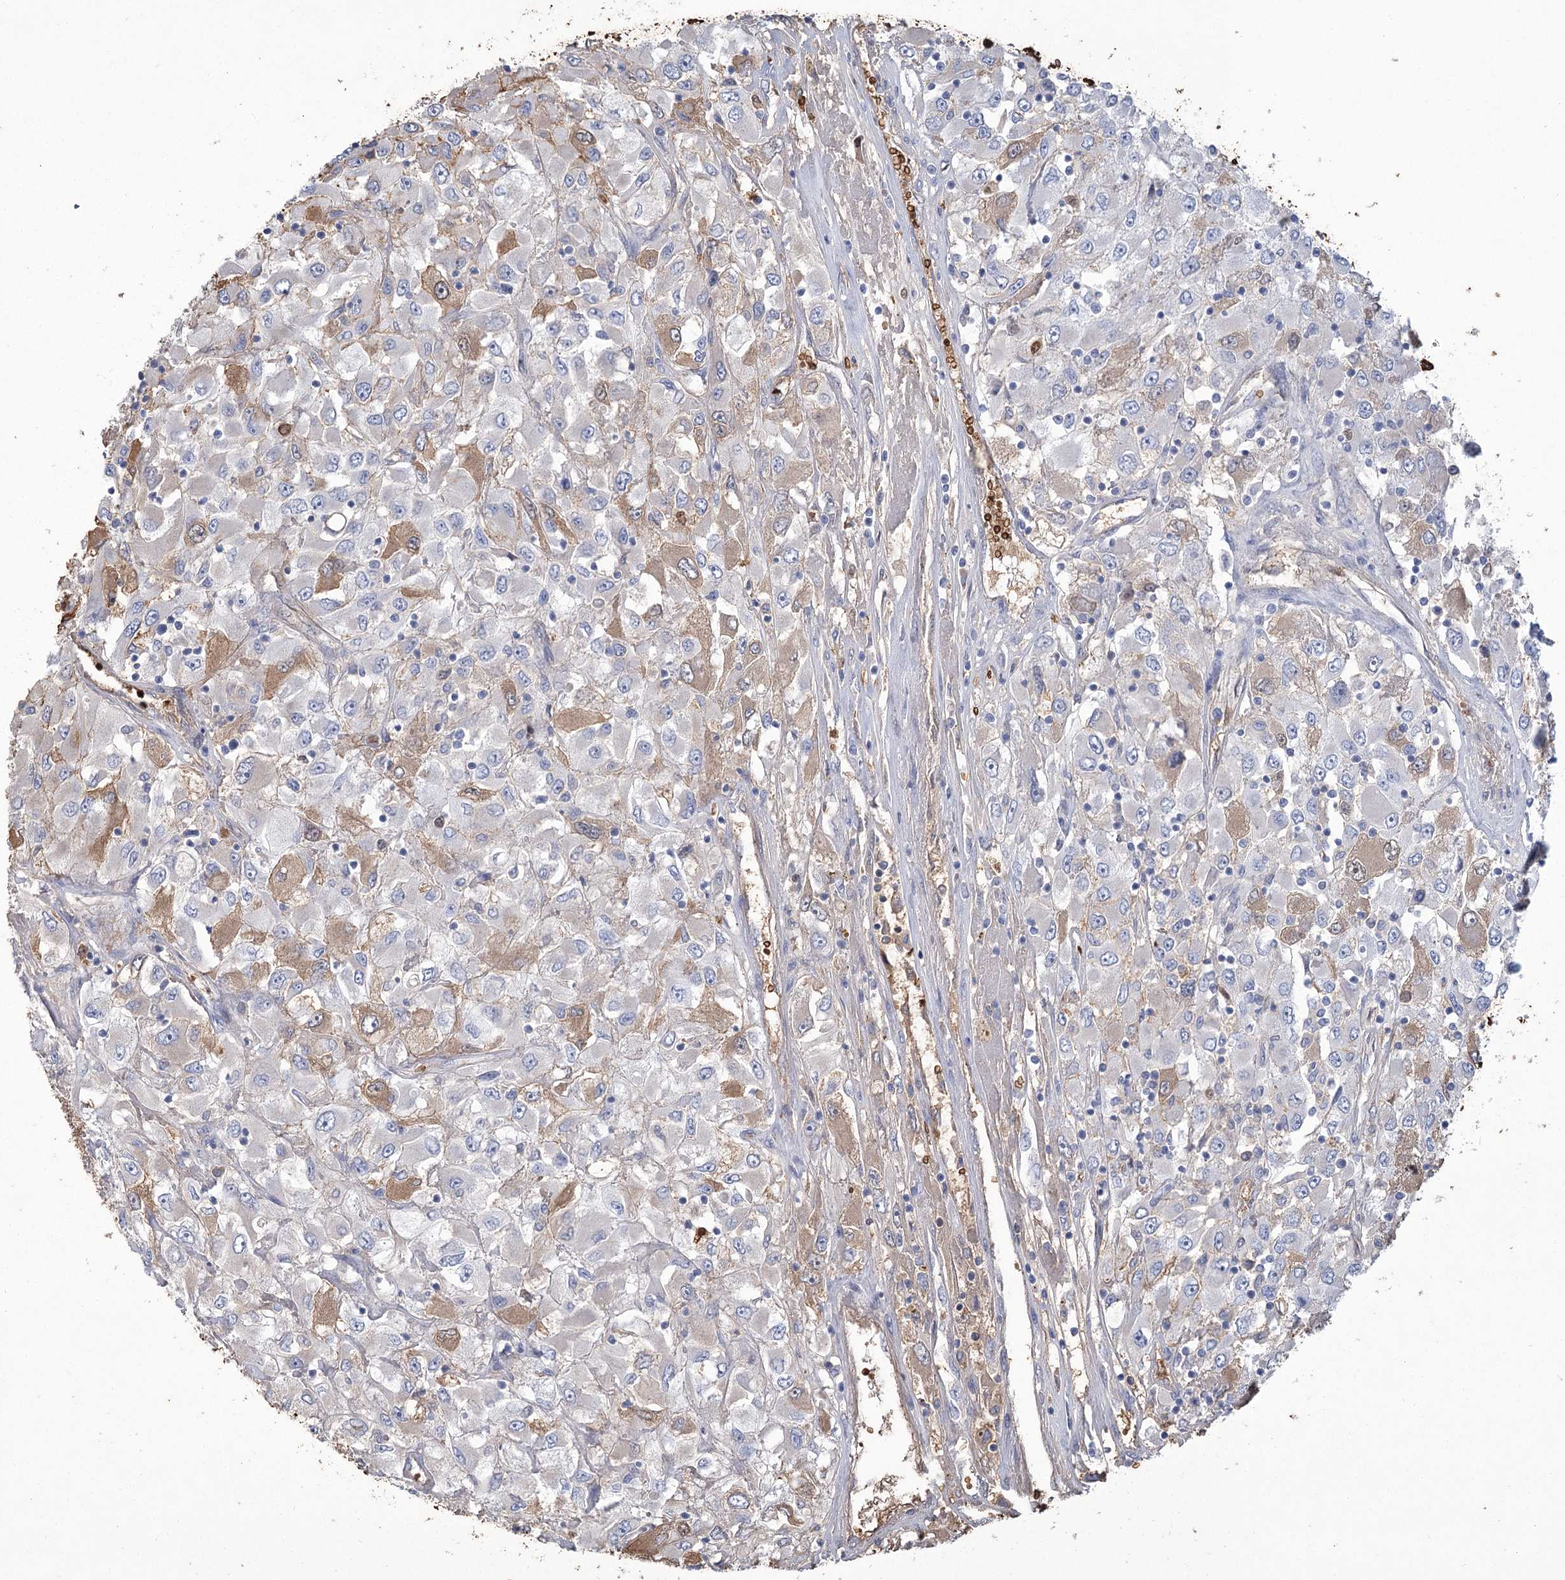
{"staining": {"intensity": "weak", "quantity": "<25%", "location": "cytoplasmic/membranous"}, "tissue": "renal cancer", "cell_type": "Tumor cells", "image_type": "cancer", "snomed": [{"axis": "morphology", "description": "Adenocarcinoma, NOS"}, {"axis": "topography", "description": "Kidney"}], "caption": "IHC photomicrograph of human renal cancer stained for a protein (brown), which displays no expression in tumor cells. Brightfield microscopy of IHC stained with DAB (3,3'-diaminobenzidine) (brown) and hematoxylin (blue), captured at high magnification.", "gene": "HBA1", "patient": {"sex": "female", "age": 52}}